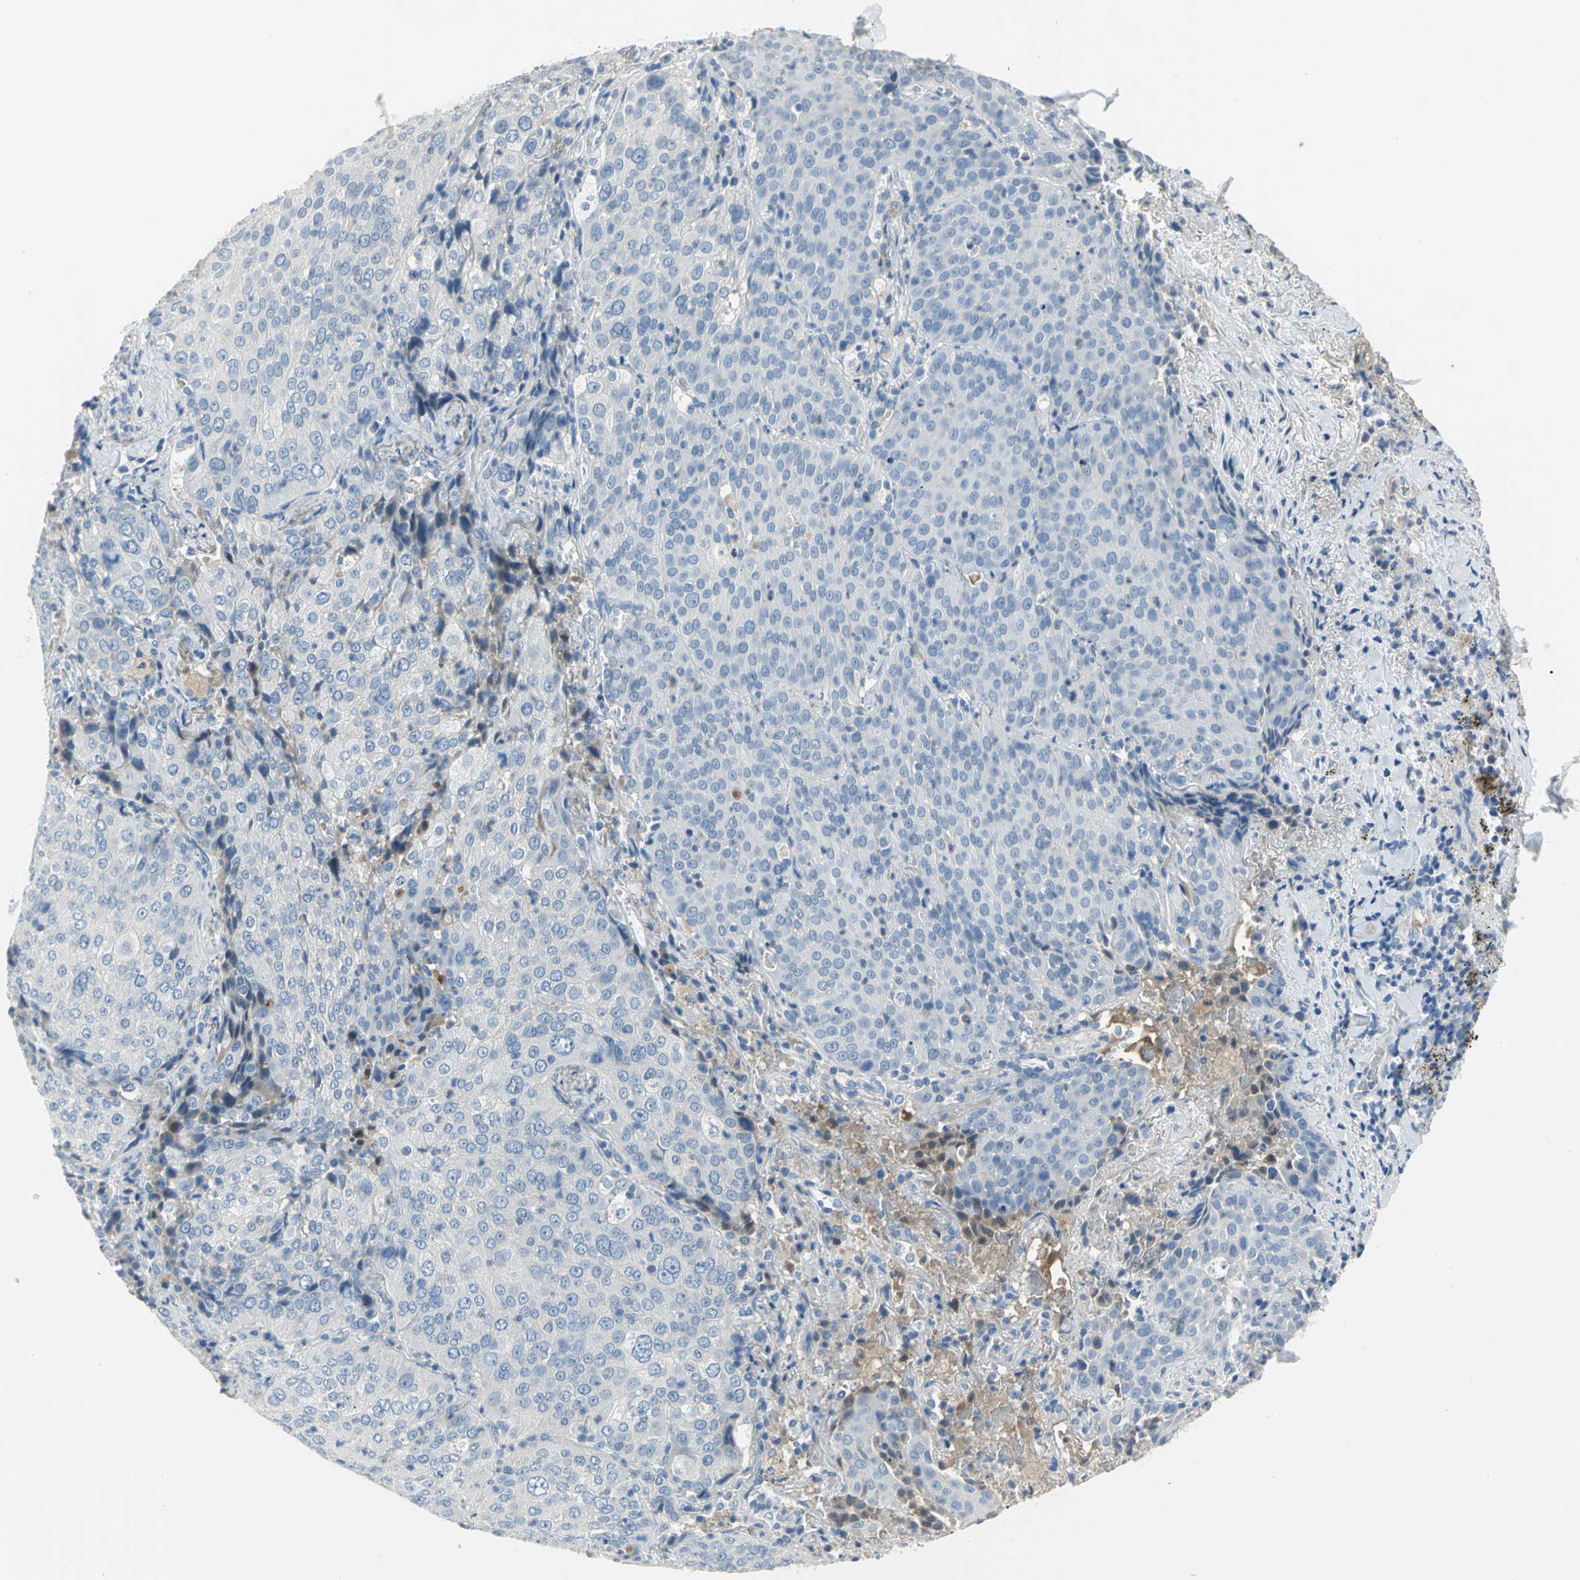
{"staining": {"intensity": "negative", "quantity": "none", "location": "none"}, "tissue": "lung cancer", "cell_type": "Tumor cells", "image_type": "cancer", "snomed": [{"axis": "morphology", "description": "Squamous cell carcinoma, NOS"}, {"axis": "topography", "description": "Lung"}], "caption": "This is a micrograph of IHC staining of lung cancer, which shows no positivity in tumor cells.", "gene": "ZIC1", "patient": {"sex": "male", "age": 54}}